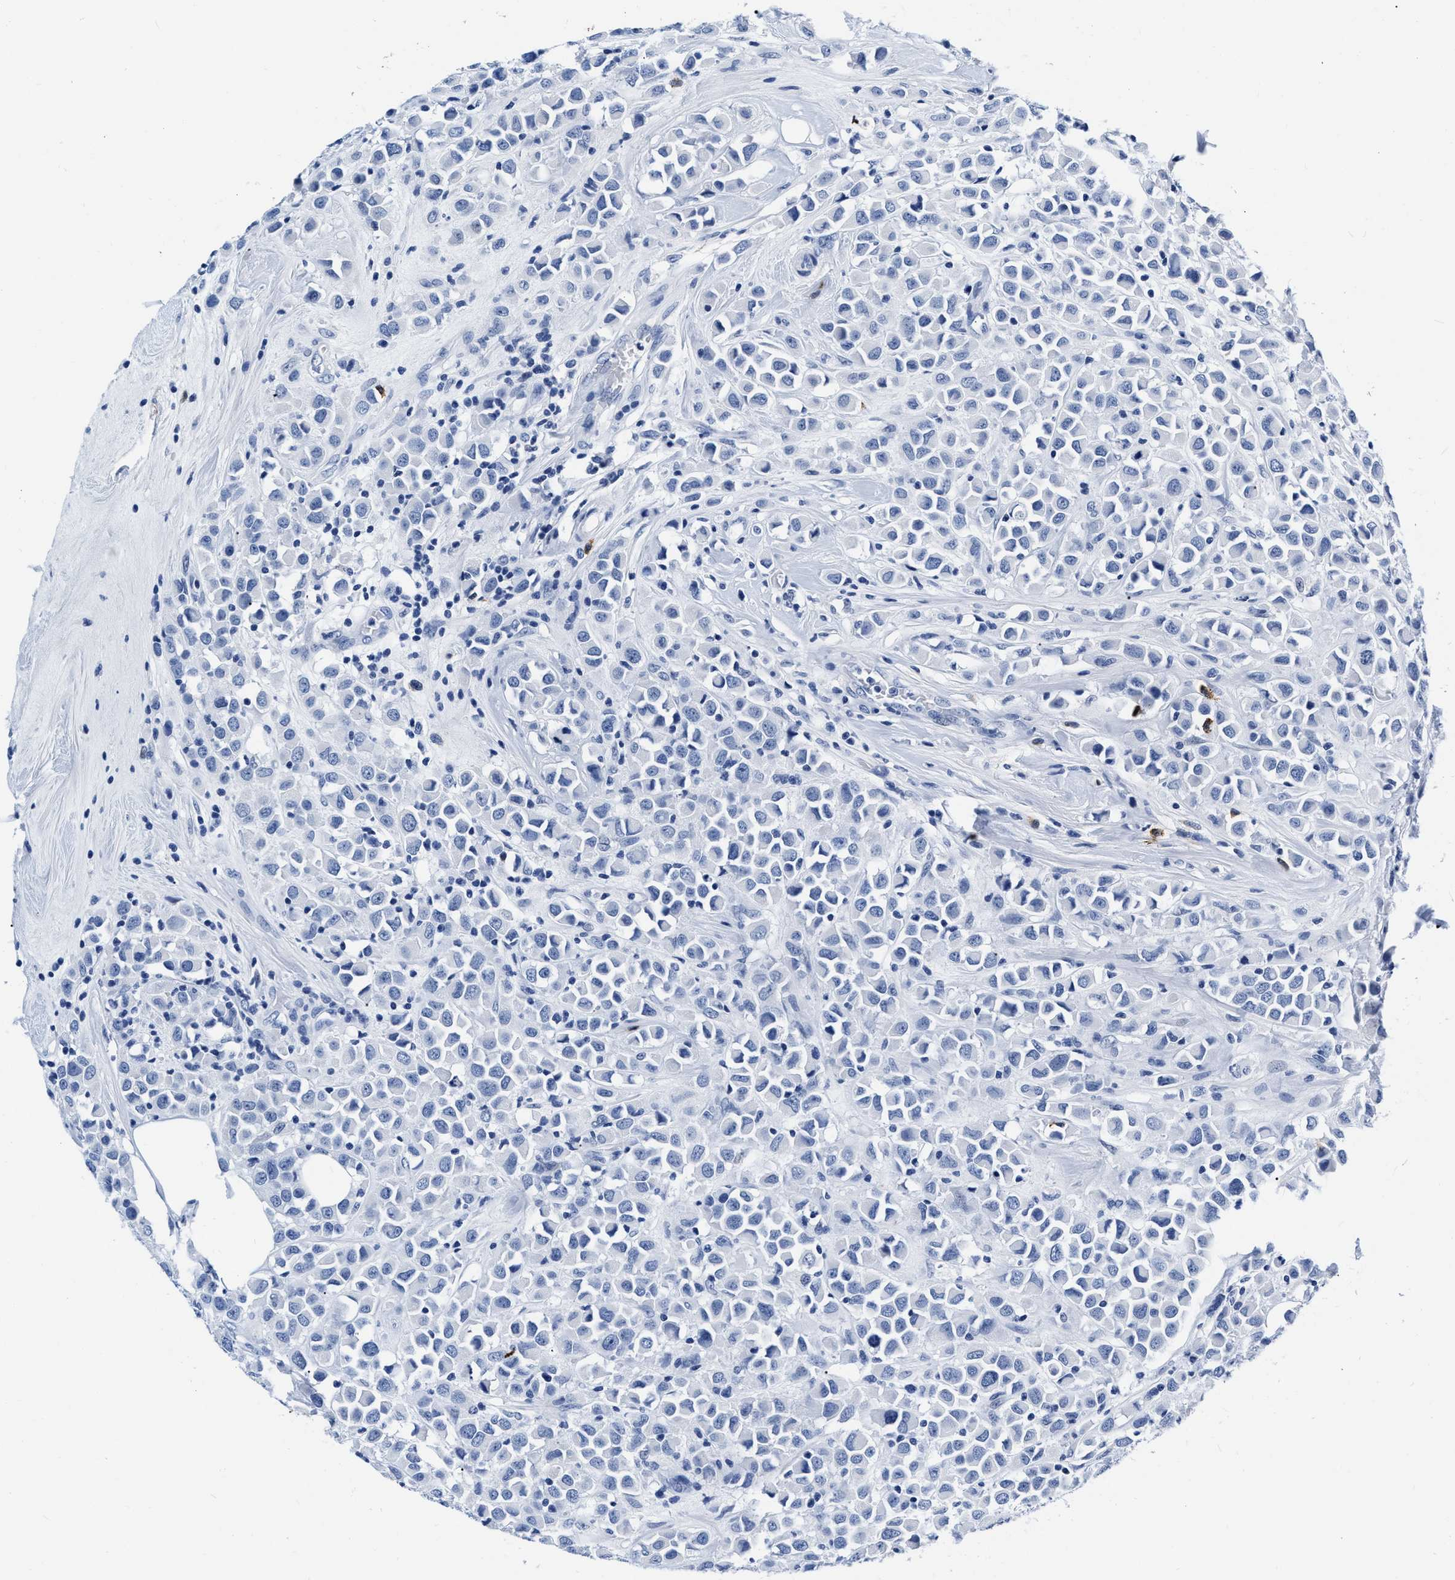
{"staining": {"intensity": "negative", "quantity": "none", "location": "none"}, "tissue": "breast cancer", "cell_type": "Tumor cells", "image_type": "cancer", "snomed": [{"axis": "morphology", "description": "Duct carcinoma"}, {"axis": "topography", "description": "Breast"}], "caption": "Tumor cells show no significant protein positivity in breast cancer (intraductal carcinoma).", "gene": "CER1", "patient": {"sex": "female", "age": 61}}